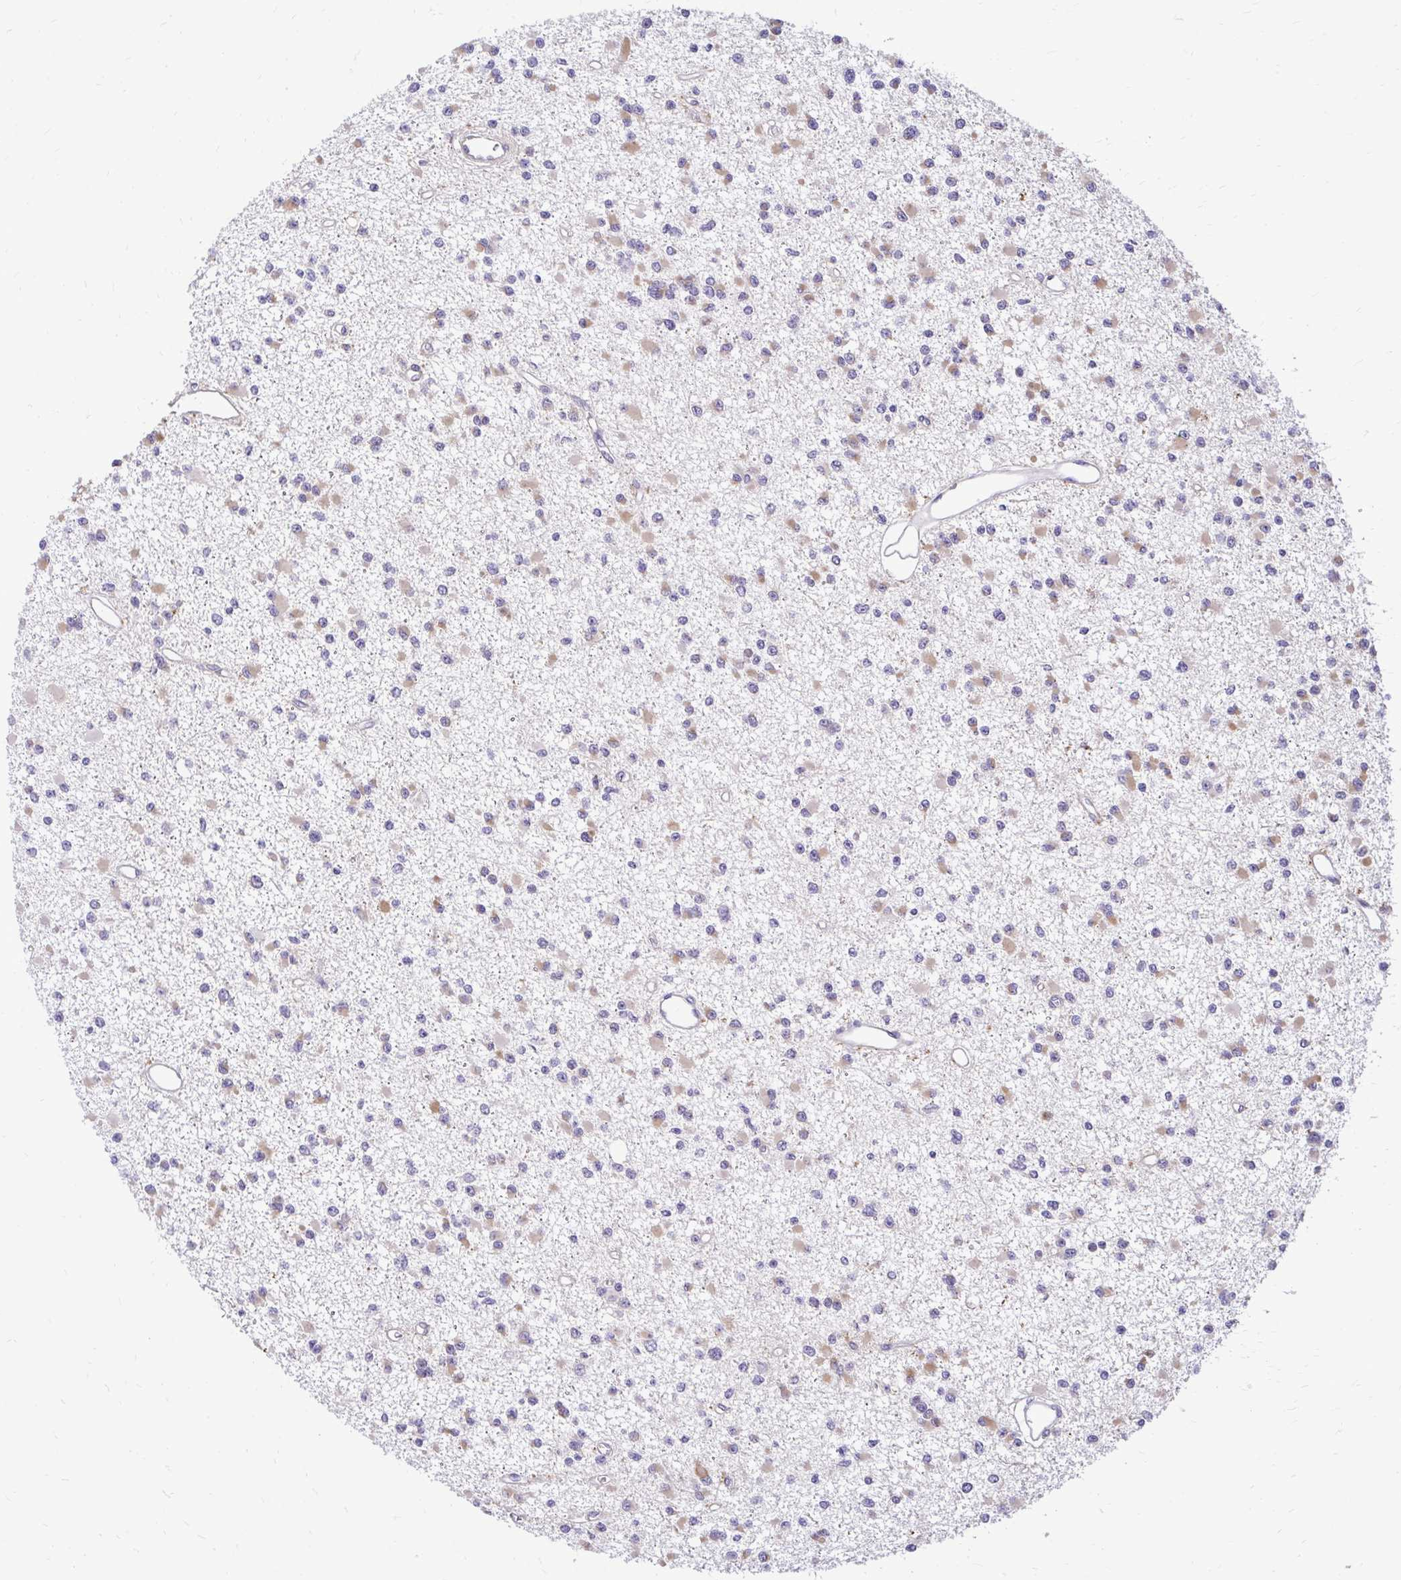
{"staining": {"intensity": "weak", "quantity": "<25%", "location": "cytoplasmic/membranous"}, "tissue": "glioma", "cell_type": "Tumor cells", "image_type": "cancer", "snomed": [{"axis": "morphology", "description": "Glioma, malignant, Low grade"}, {"axis": "topography", "description": "Brain"}], "caption": "Immunohistochemical staining of human glioma demonstrates no significant expression in tumor cells.", "gene": "NIFK", "patient": {"sex": "female", "age": 22}}